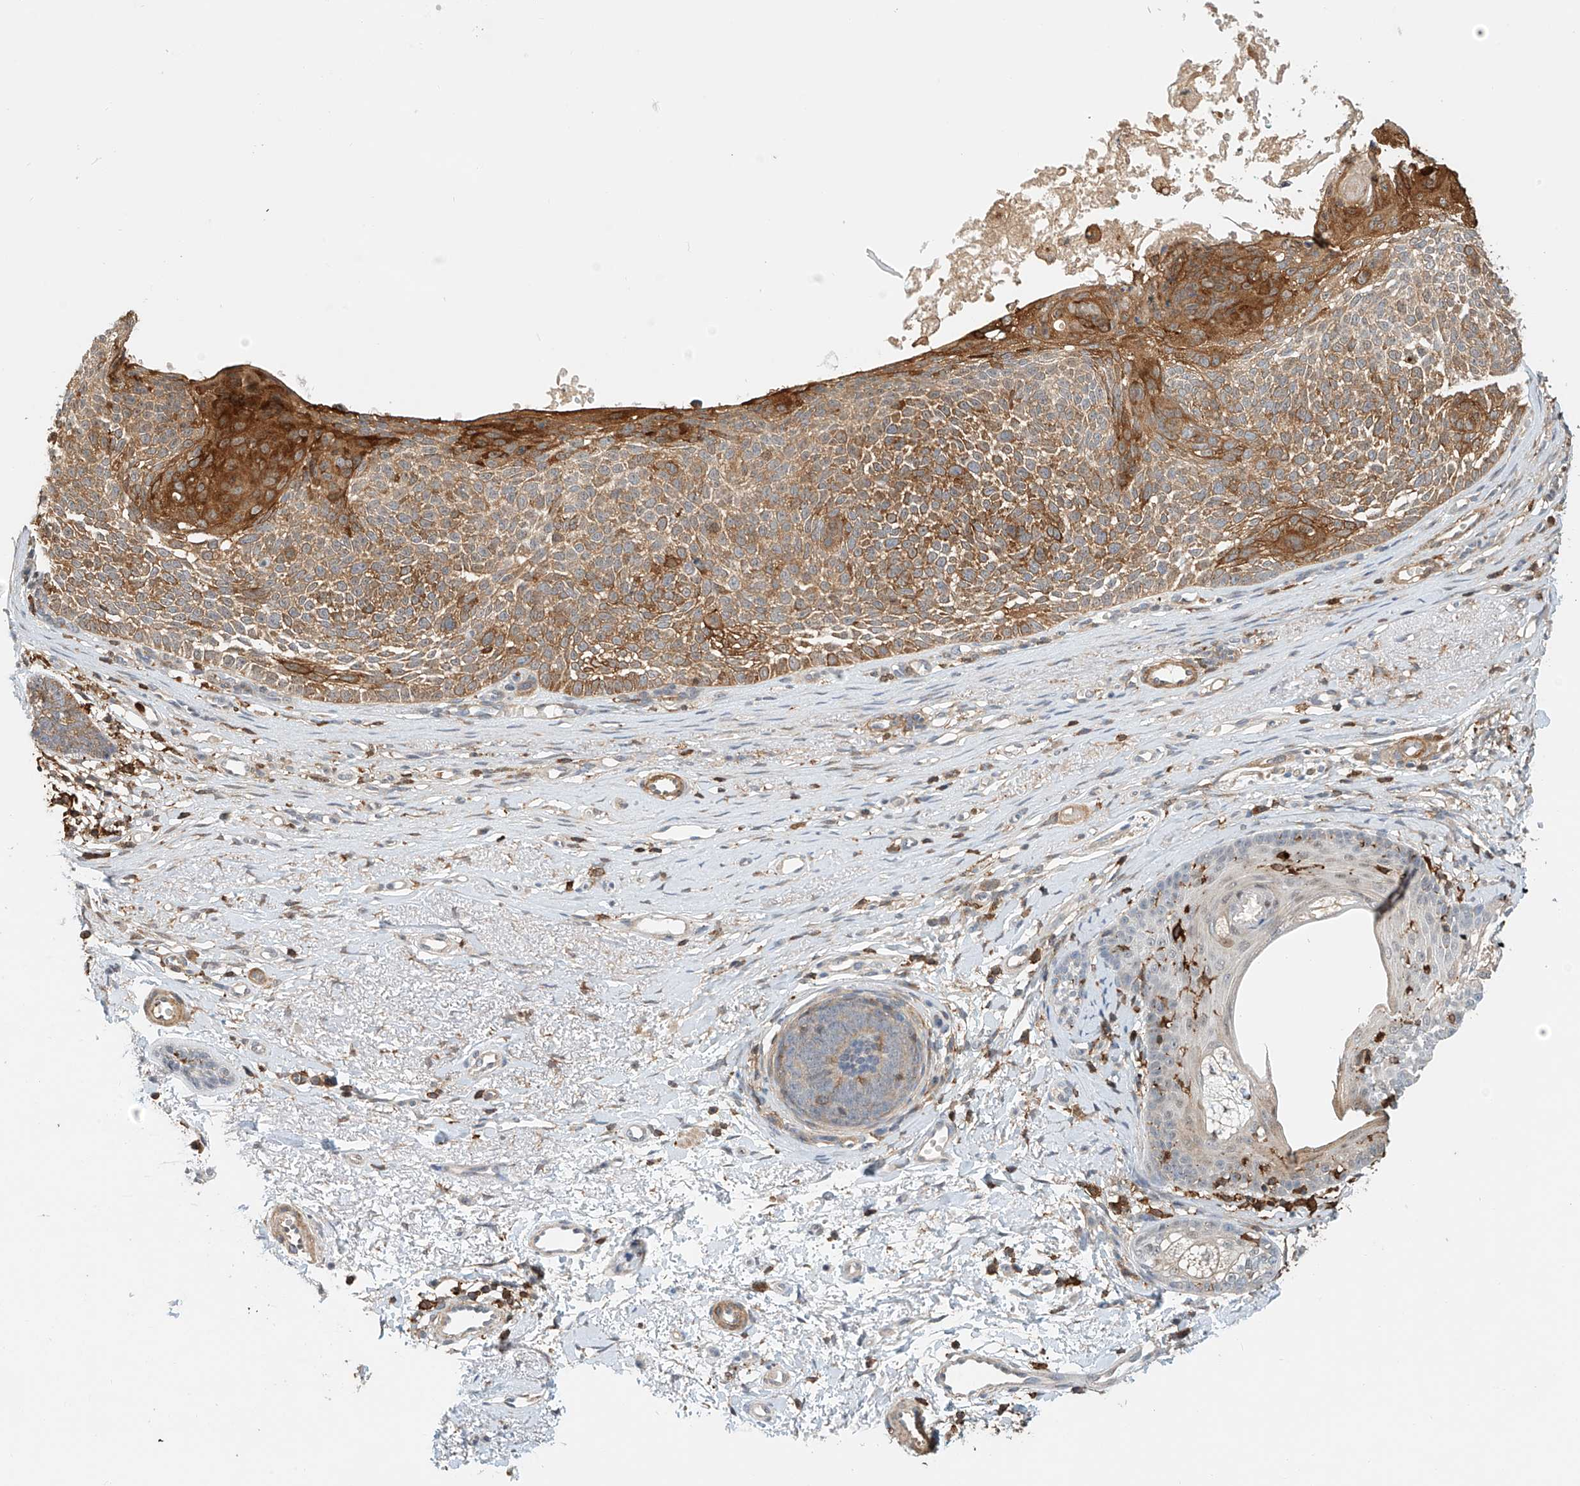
{"staining": {"intensity": "moderate", "quantity": "25%-75%", "location": "cytoplasmic/membranous"}, "tissue": "skin cancer", "cell_type": "Tumor cells", "image_type": "cancer", "snomed": [{"axis": "morphology", "description": "Basal cell carcinoma"}, {"axis": "topography", "description": "Skin"}], "caption": "A brown stain labels moderate cytoplasmic/membranous staining of a protein in human basal cell carcinoma (skin) tumor cells. Nuclei are stained in blue.", "gene": "MICAL1", "patient": {"sex": "female", "age": 81}}